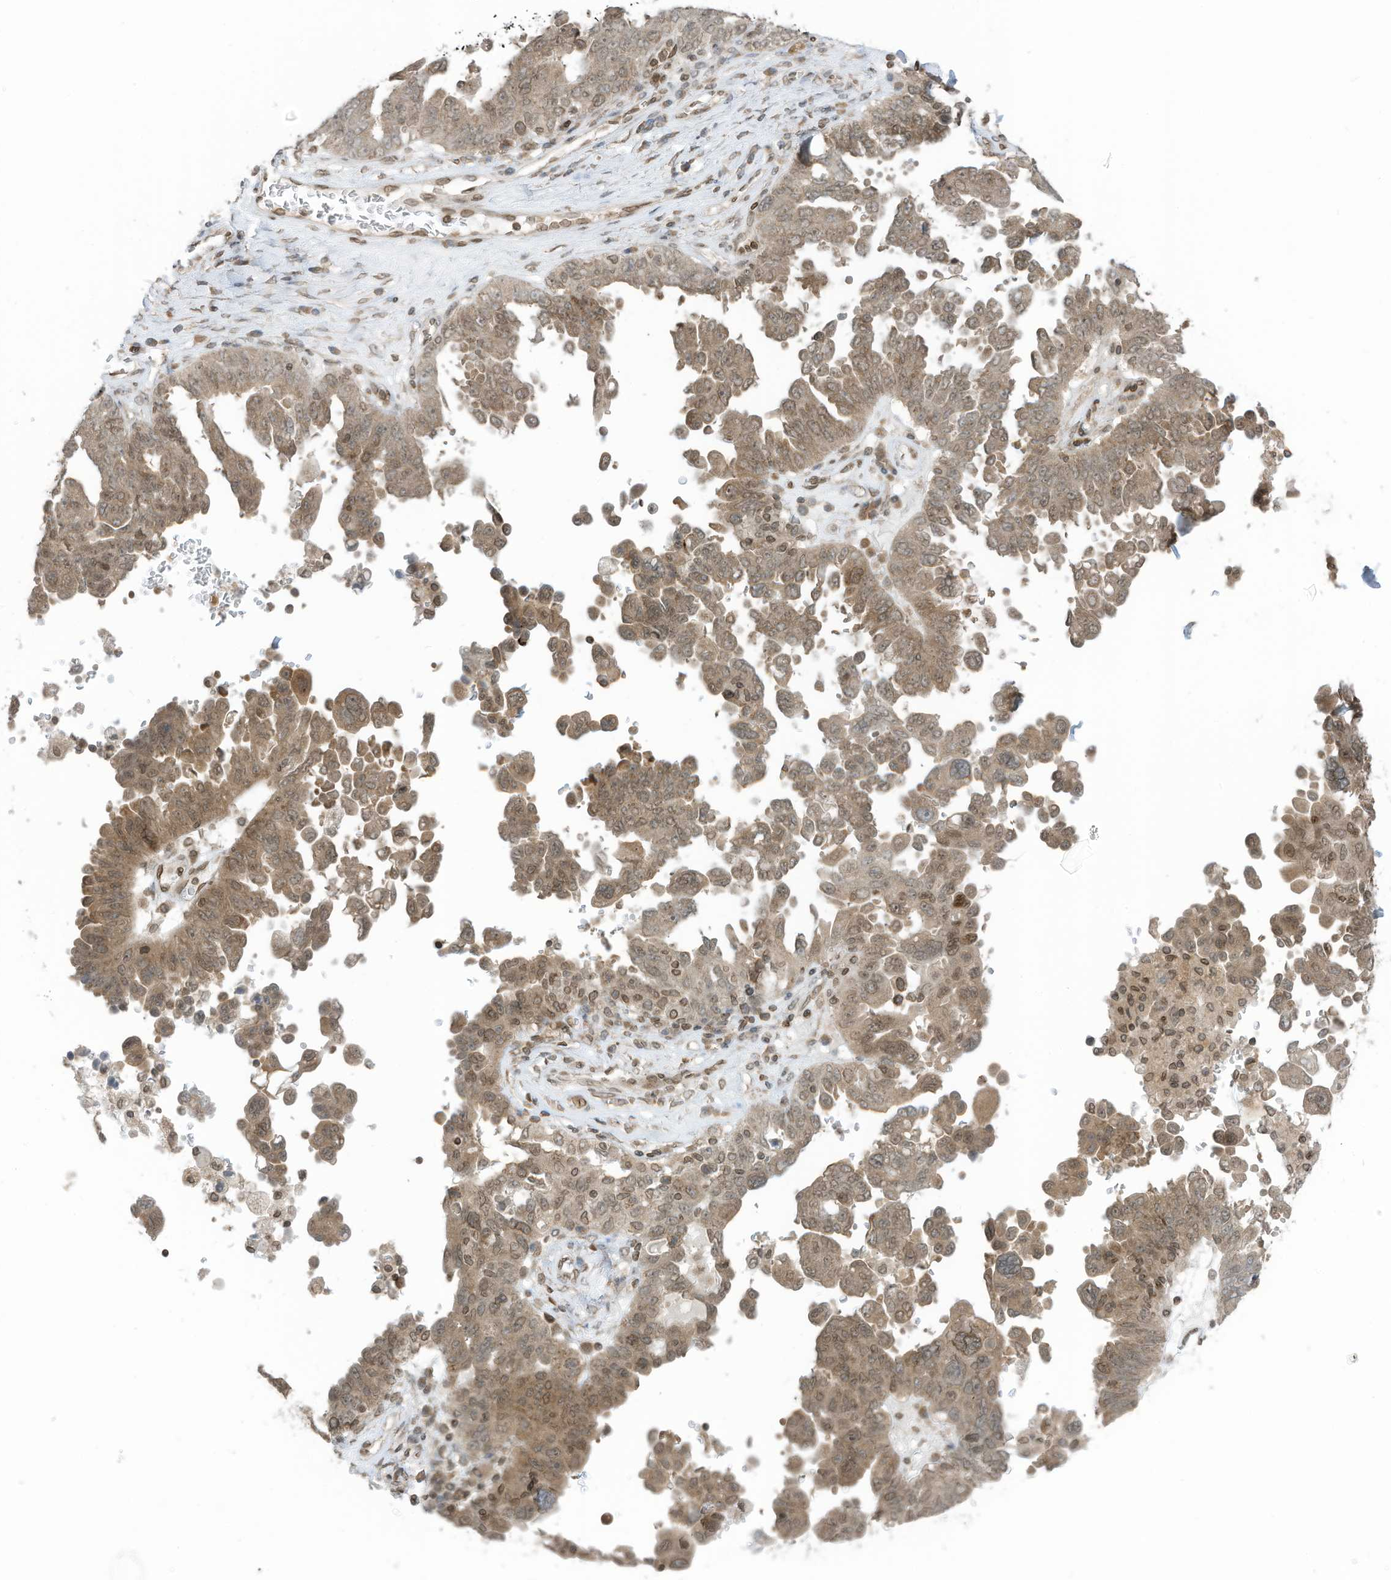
{"staining": {"intensity": "weak", "quantity": ">75%", "location": "cytoplasmic/membranous,nuclear"}, "tissue": "ovarian cancer", "cell_type": "Tumor cells", "image_type": "cancer", "snomed": [{"axis": "morphology", "description": "Carcinoma, endometroid"}, {"axis": "topography", "description": "Ovary"}], "caption": "A low amount of weak cytoplasmic/membranous and nuclear positivity is present in about >75% of tumor cells in ovarian endometroid carcinoma tissue. (Stains: DAB in brown, nuclei in blue, Microscopy: brightfield microscopy at high magnification).", "gene": "RABL3", "patient": {"sex": "female", "age": 62}}